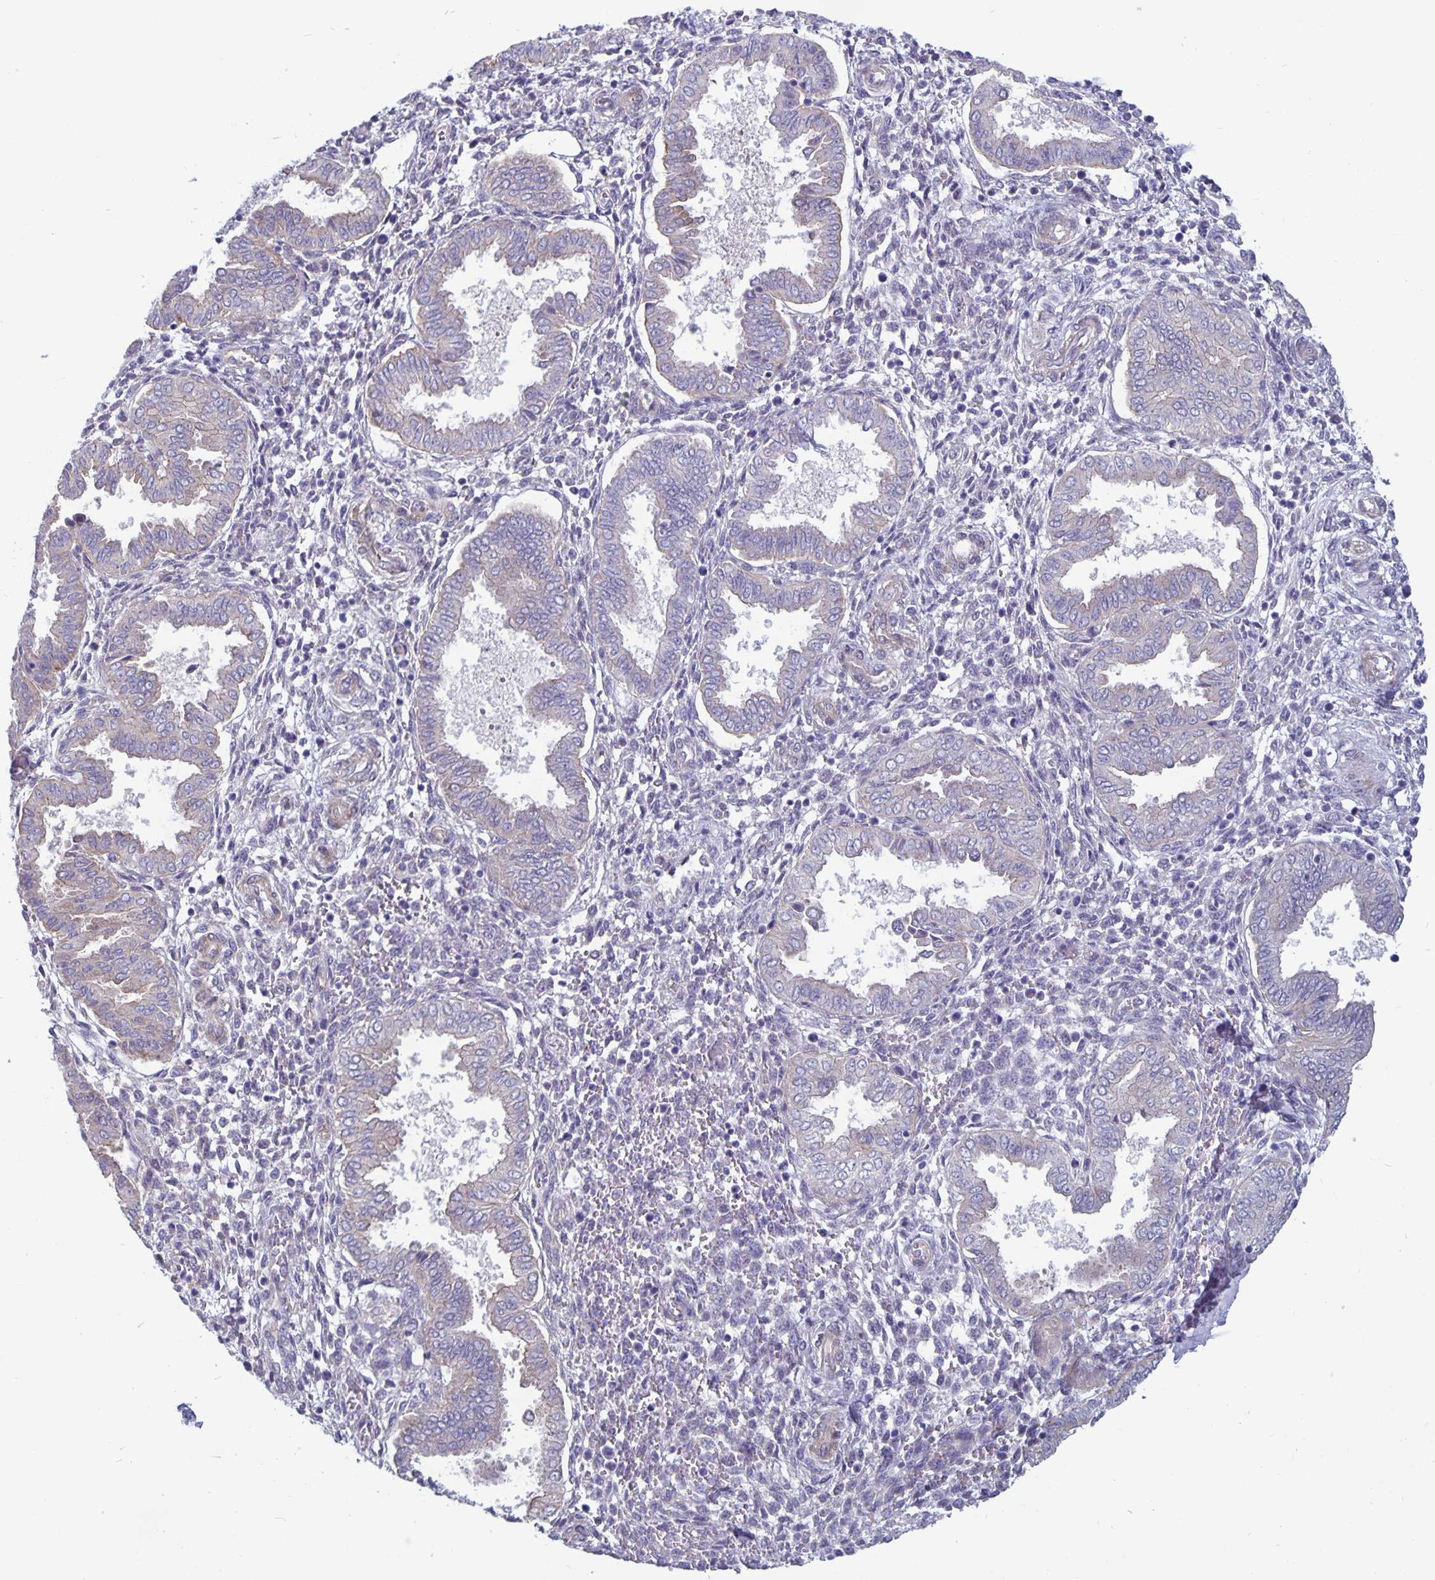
{"staining": {"intensity": "negative", "quantity": "none", "location": "none"}, "tissue": "endometrium", "cell_type": "Cells in endometrial stroma", "image_type": "normal", "snomed": [{"axis": "morphology", "description": "Normal tissue, NOS"}, {"axis": "topography", "description": "Endometrium"}], "caption": "A photomicrograph of human endometrium is negative for staining in cells in endometrial stroma. (IHC, brightfield microscopy, high magnification).", "gene": "PLCB3", "patient": {"sex": "female", "age": 24}}